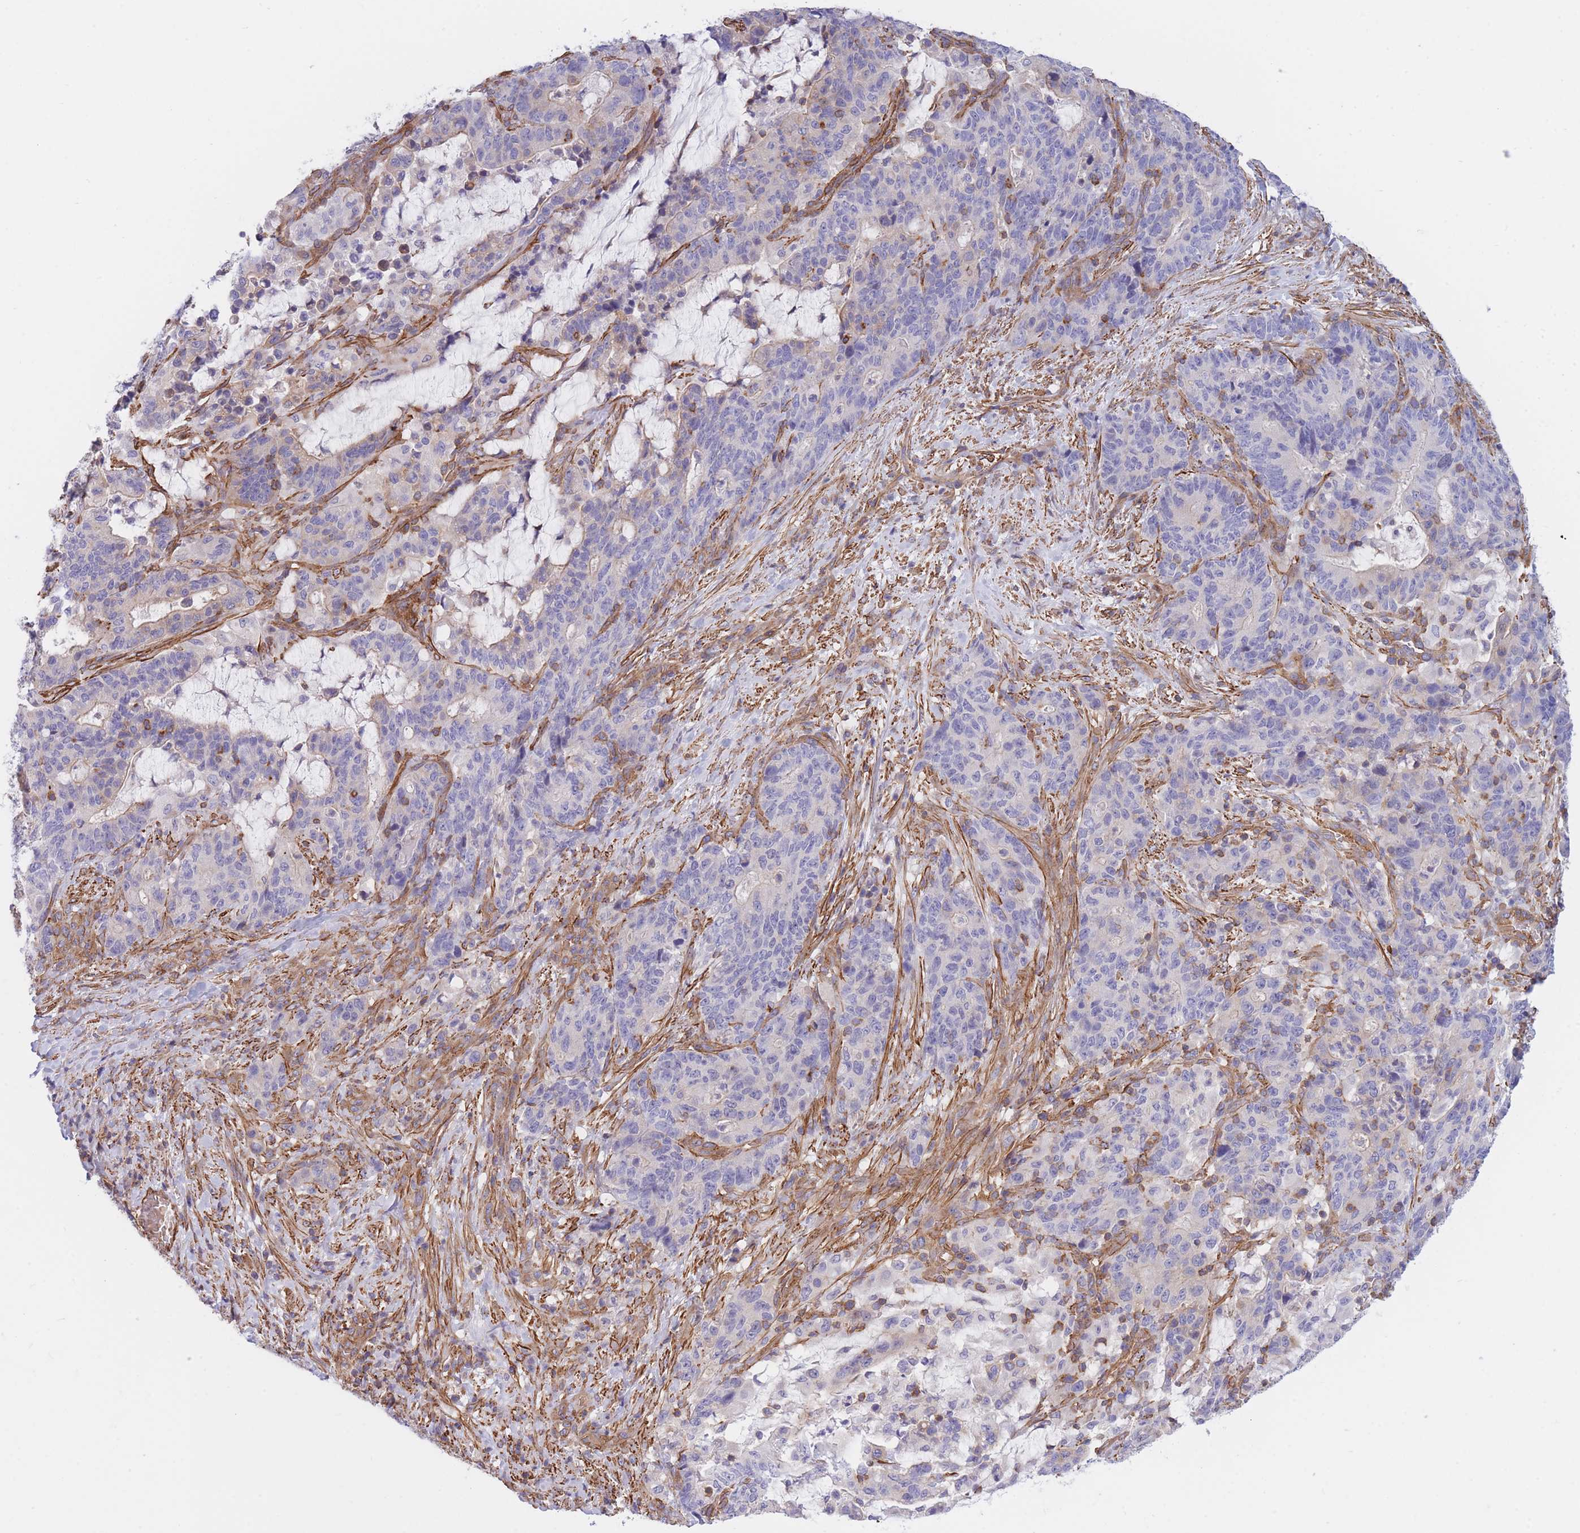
{"staining": {"intensity": "negative", "quantity": "none", "location": "none"}, "tissue": "stomach cancer", "cell_type": "Tumor cells", "image_type": "cancer", "snomed": [{"axis": "morphology", "description": "Normal tissue, NOS"}, {"axis": "morphology", "description": "Adenocarcinoma, NOS"}, {"axis": "topography", "description": "Stomach"}], "caption": "There is no significant staining in tumor cells of stomach cancer (adenocarcinoma).", "gene": "CDC25B", "patient": {"sex": "female", "age": 64}}